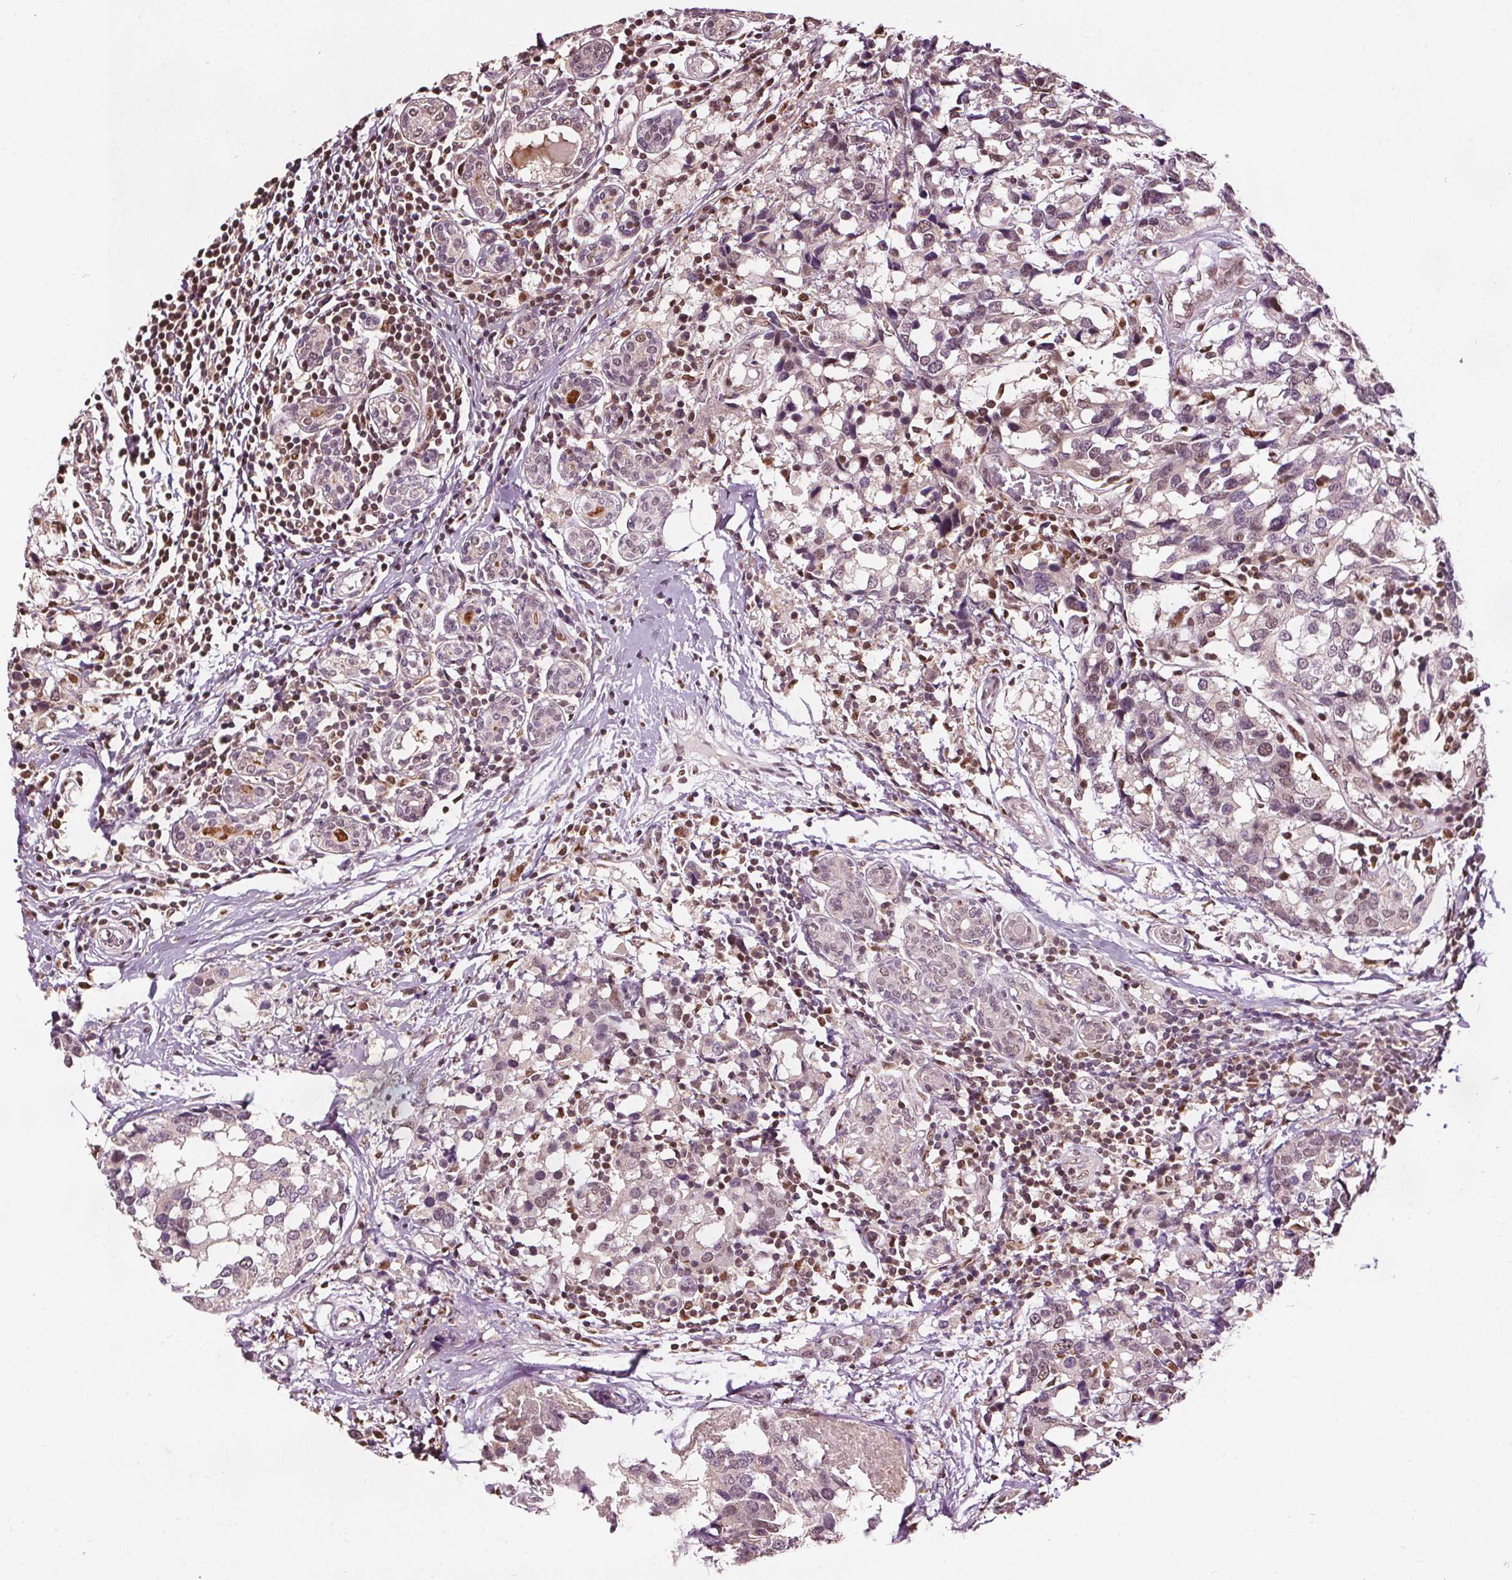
{"staining": {"intensity": "weak", "quantity": "25%-75%", "location": "nuclear"}, "tissue": "breast cancer", "cell_type": "Tumor cells", "image_type": "cancer", "snomed": [{"axis": "morphology", "description": "Lobular carcinoma"}, {"axis": "topography", "description": "Breast"}], "caption": "There is low levels of weak nuclear positivity in tumor cells of breast cancer, as demonstrated by immunohistochemical staining (brown color).", "gene": "DDX11", "patient": {"sex": "female", "age": 59}}